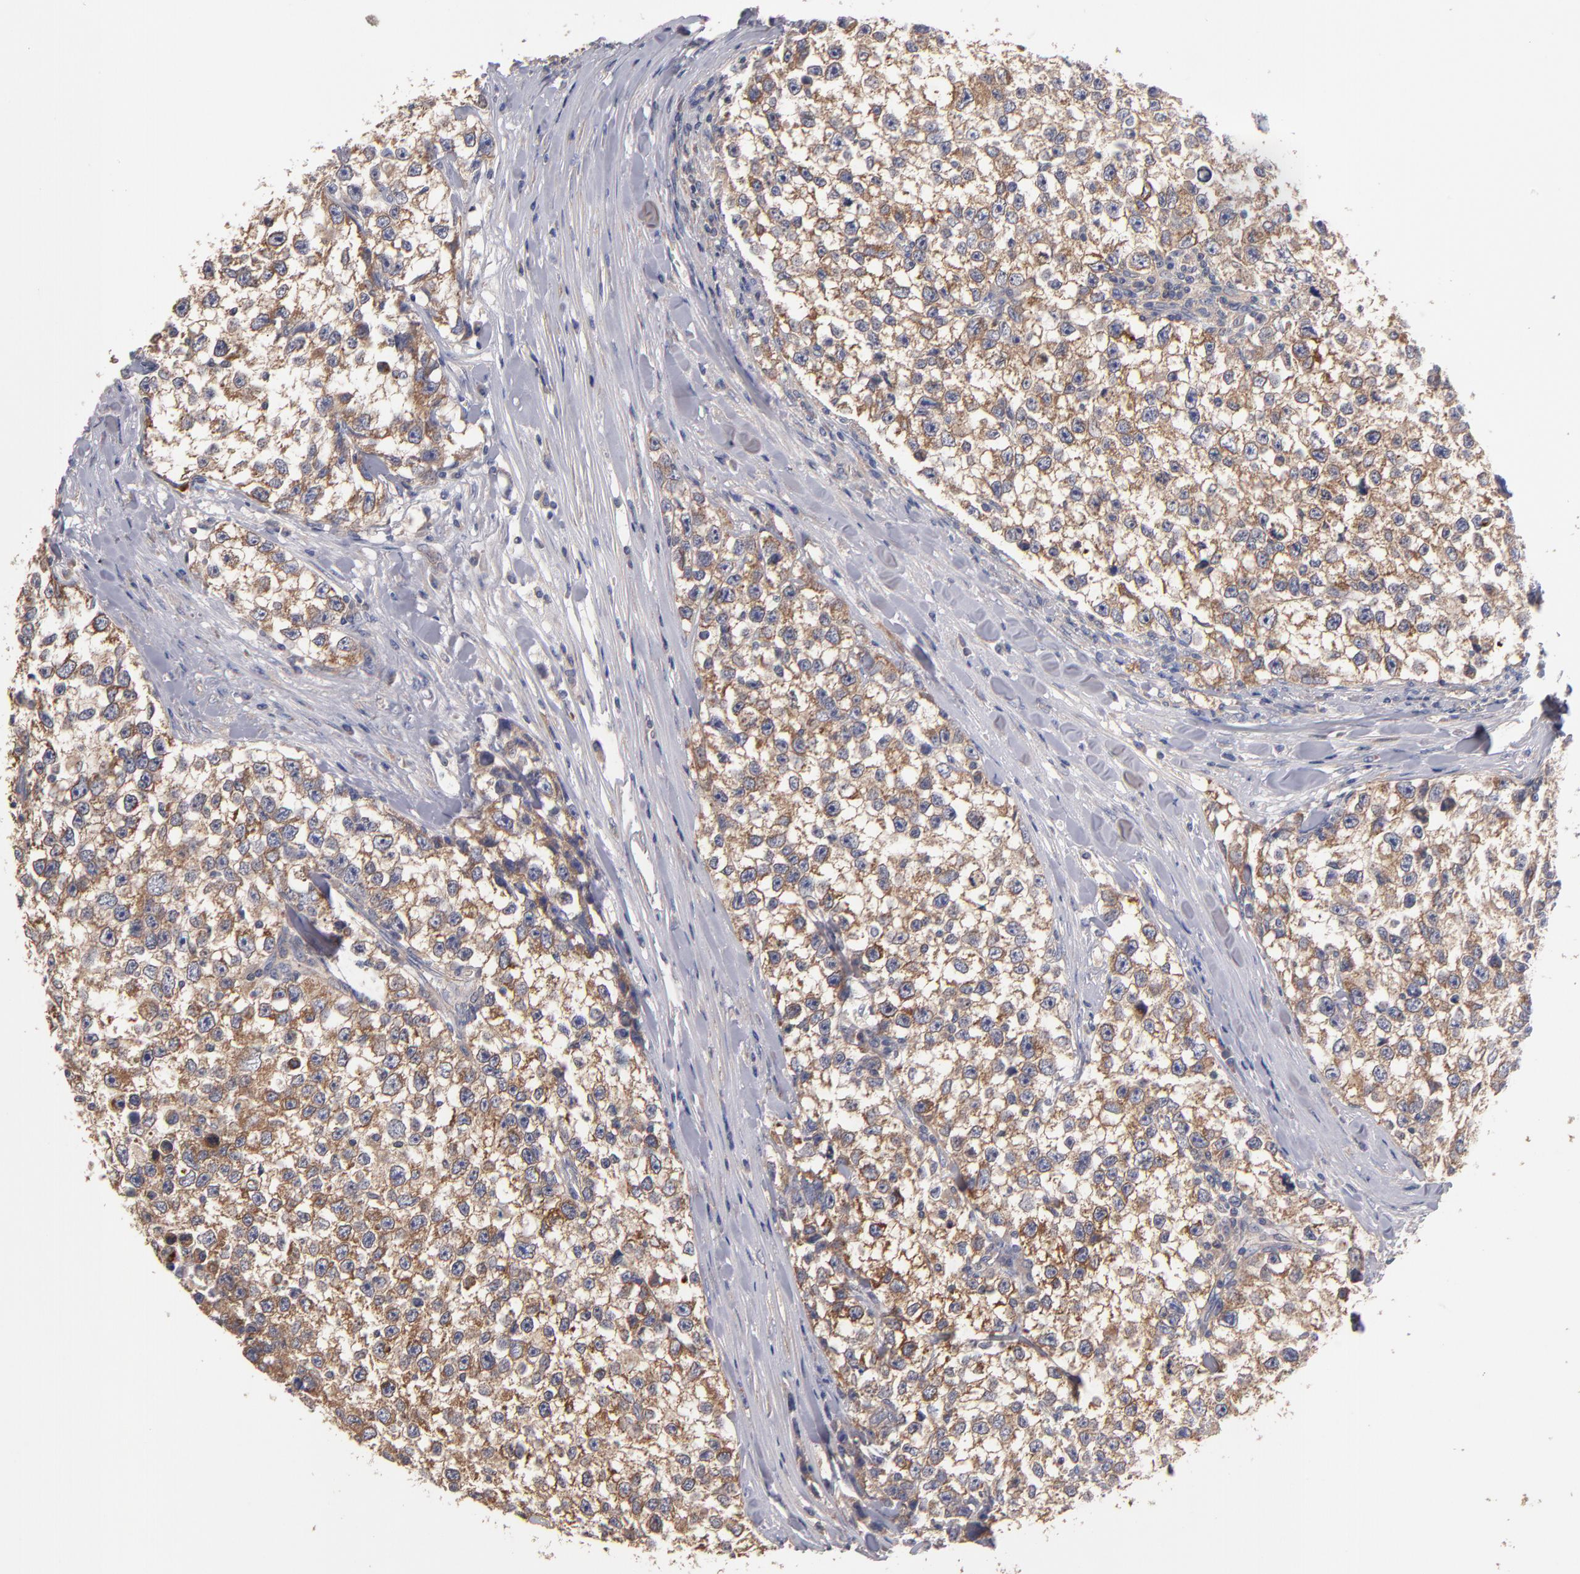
{"staining": {"intensity": "moderate", "quantity": ">75%", "location": "cytoplasmic/membranous"}, "tissue": "testis cancer", "cell_type": "Tumor cells", "image_type": "cancer", "snomed": [{"axis": "morphology", "description": "Seminoma, NOS"}, {"axis": "morphology", "description": "Carcinoma, Embryonal, NOS"}, {"axis": "topography", "description": "Testis"}], "caption": "An immunohistochemistry histopathology image of tumor tissue is shown. Protein staining in brown labels moderate cytoplasmic/membranous positivity in testis cancer (embryonal carcinoma) within tumor cells.", "gene": "DACT1", "patient": {"sex": "male", "age": 30}}